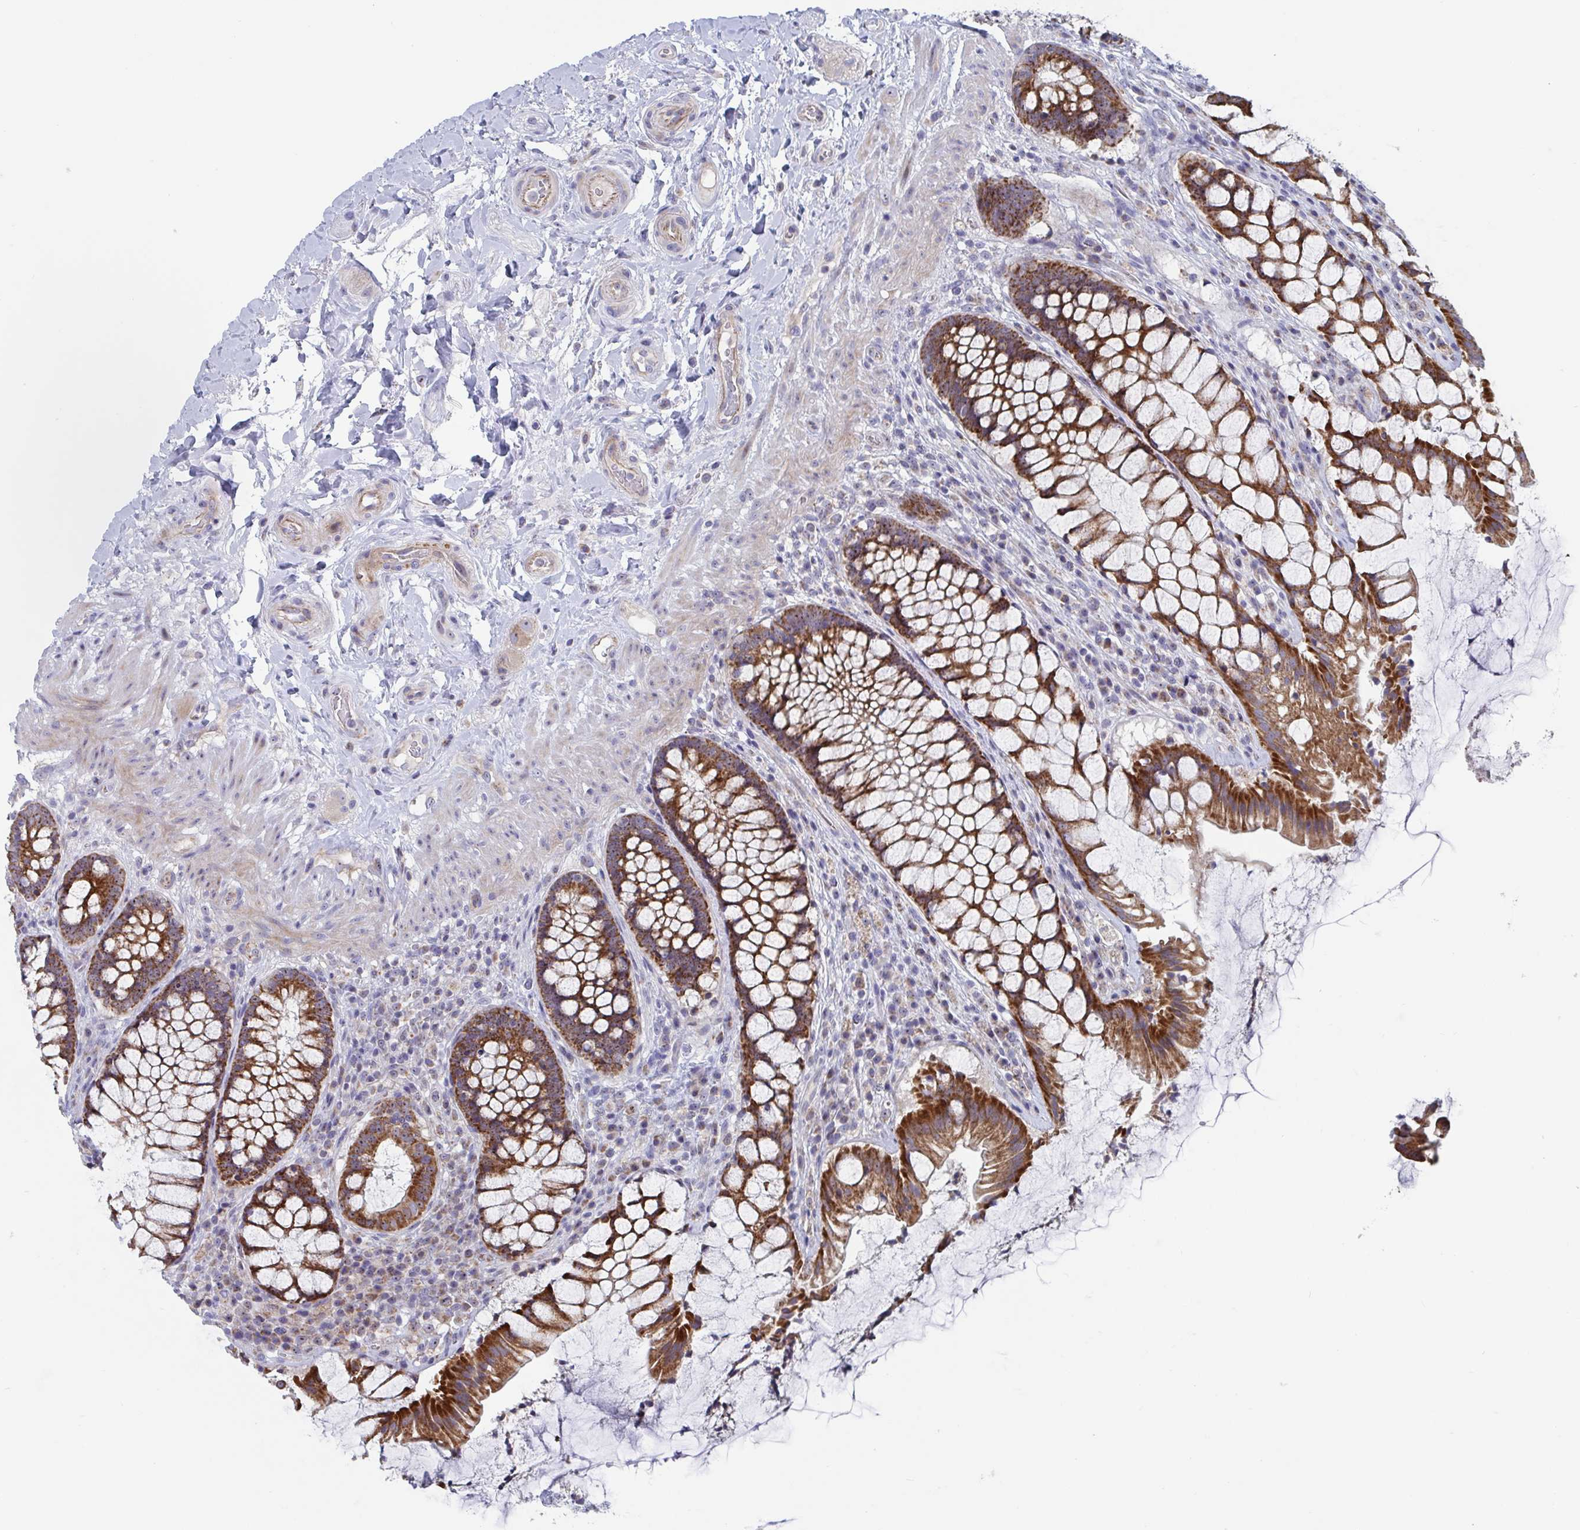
{"staining": {"intensity": "strong", "quantity": ">75%", "location": "cytoplasmic/membranous,nuclear"}, "tissue": "rectum", "cell_type": "Glandular cells", "image_type": "normal", "snomed": [{"axis": "morphology", "description": "Normal tissue, NOS"}, {"axis": "topography", "description": "Rectum"}], "caption": "Immunohistochemistry (DAB (3,3'-diaminobenzidine)) staining of normal rectum demonstrates strong cytoplasmic/membranous,nuclear protein staining in about >75% of glandular cells. (DAB IHC with brightfield microscopy, high magnification).", "gene": "MRPL53", "patient": {"sex": "female", "age": 58}}